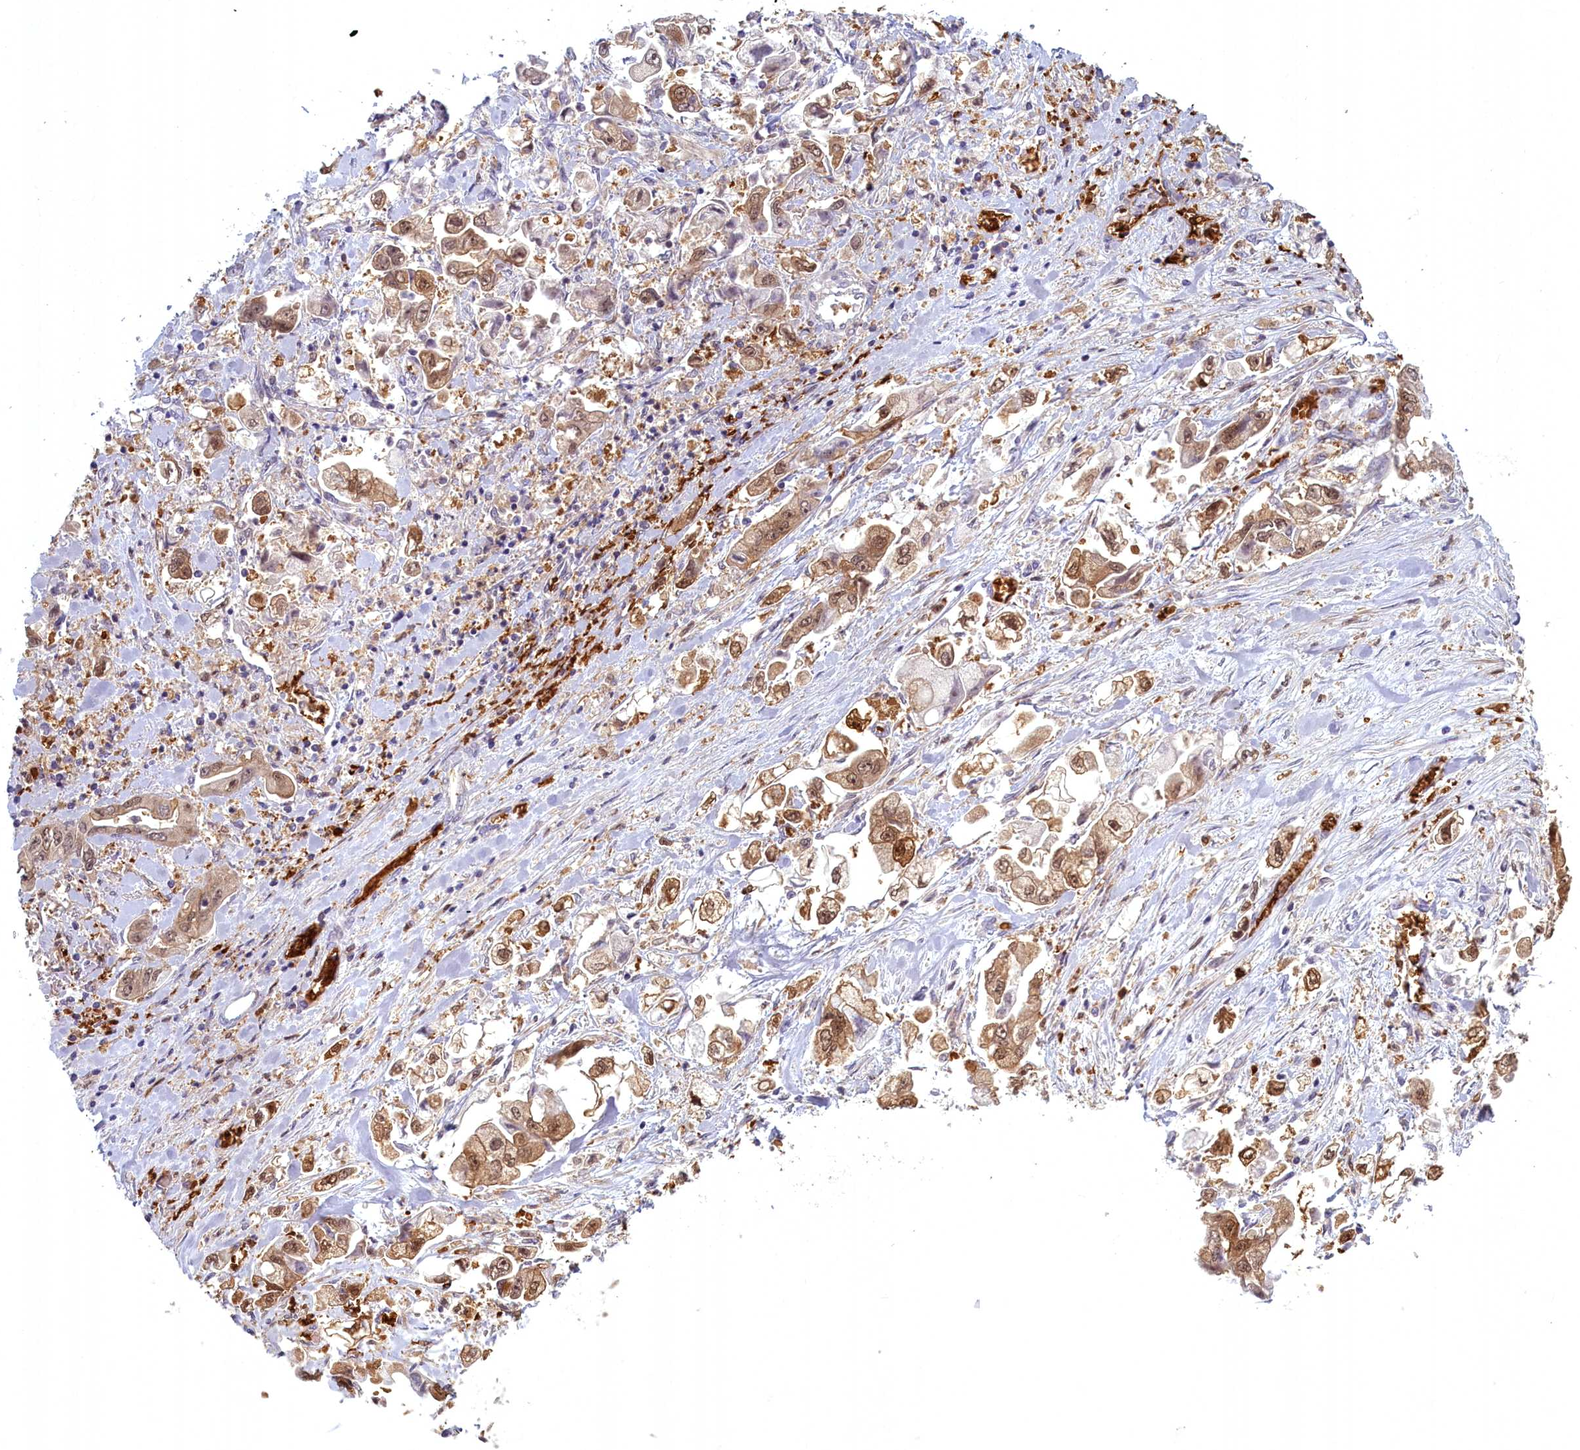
{"staining": {"intensity": "moderate", "quantity": ">75%", "location": "cytoplasmic/membranous,nuclear"}, "tissue": "stomach cancer", "cell_type": "Tumor cells", "image_type": "cancer", "snomed": [{"axis": "morphology", "description": "Adenocarcinoma, NOS"}, {"axis": "topography", "description": "Stomach"}], "caption": "A micrograph showing moderate cytoplasmic/membranous and nuclear staining in approximately >75% of tumor cells in stomach adenocarcinoma, as visualized by brown immunohistochemical staining.", "gene": "BLVRB", "patient": {"sex": "male", "age": 62}}